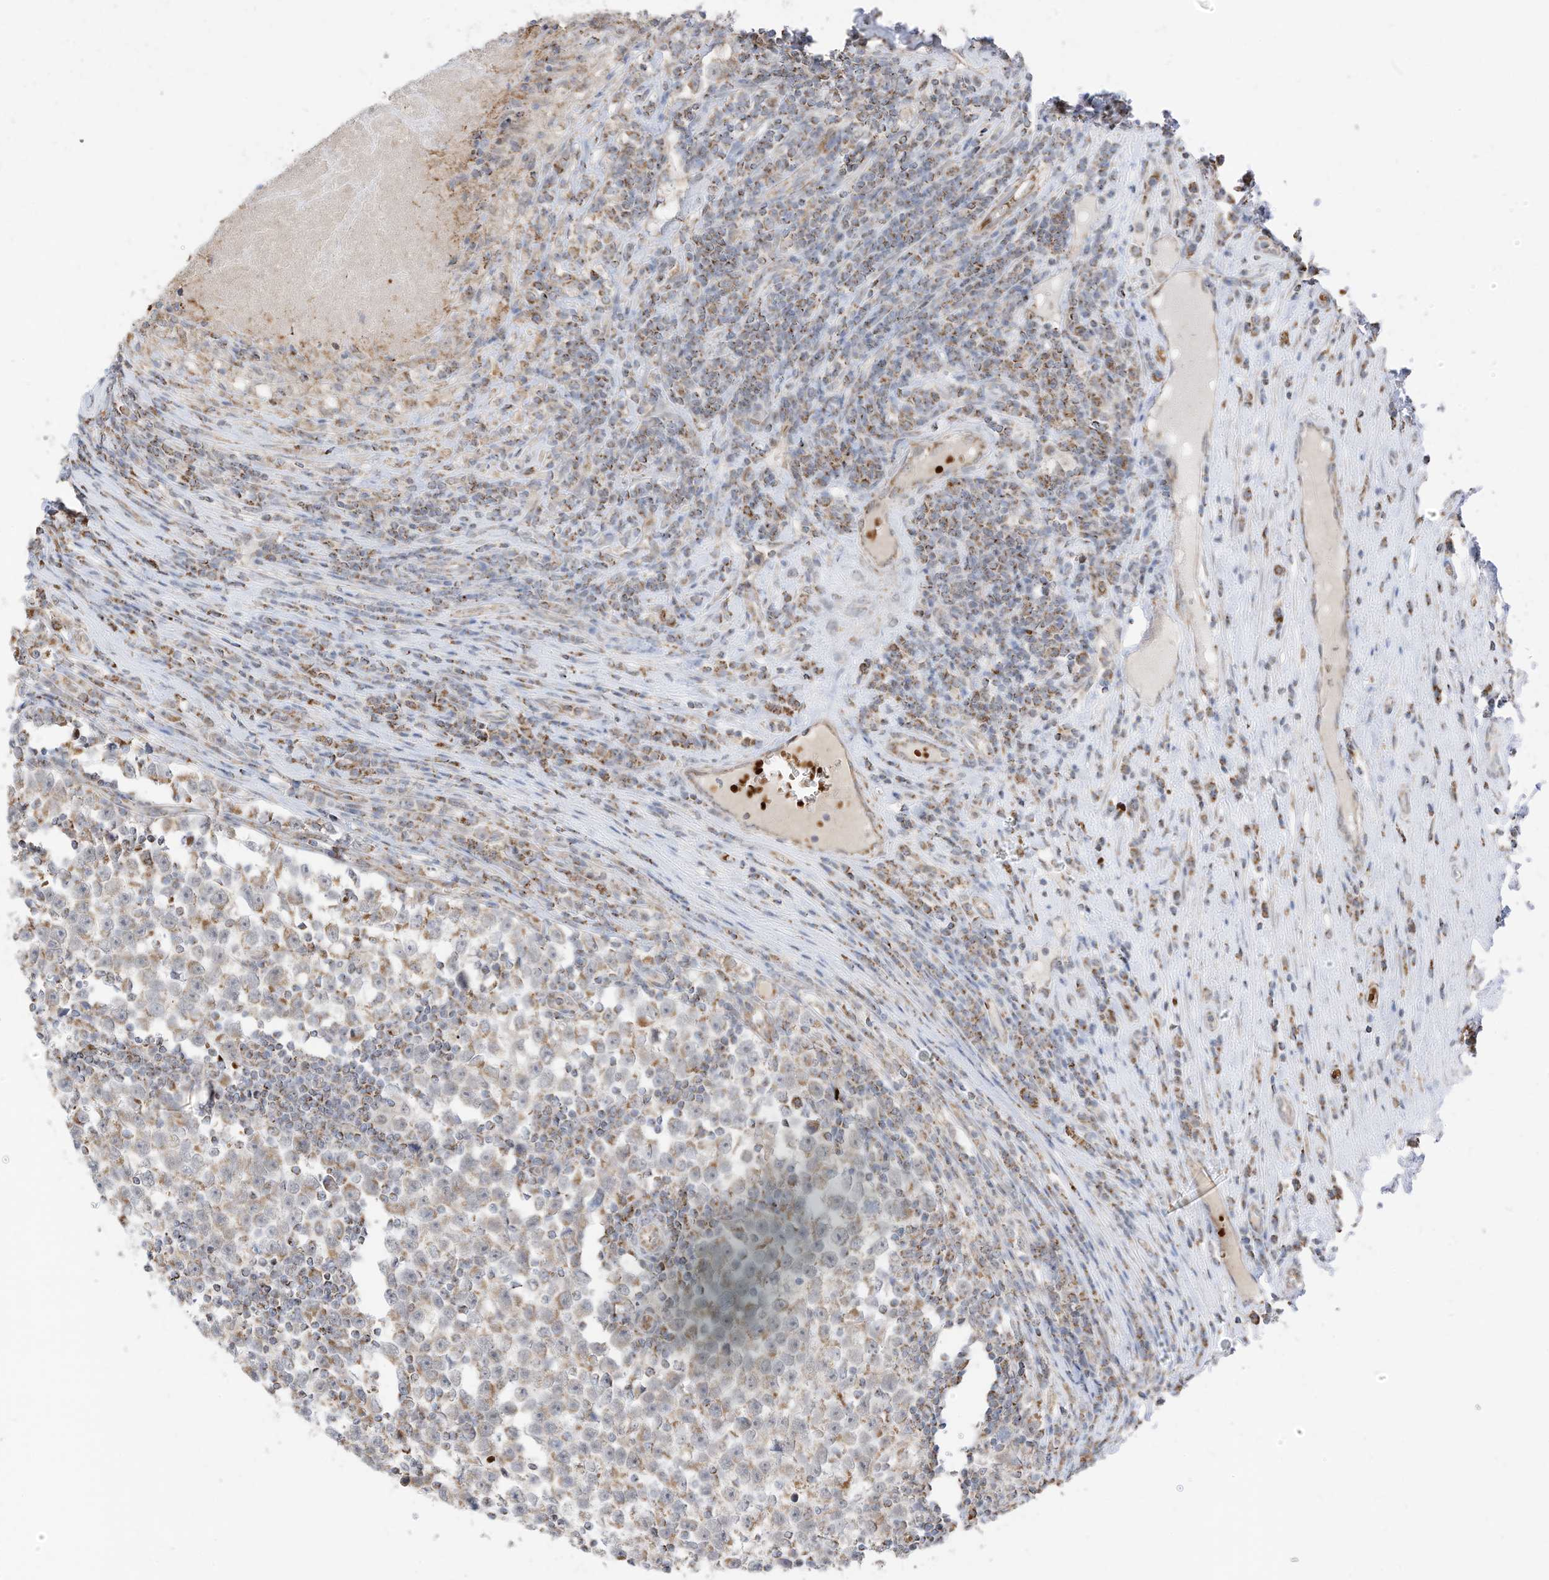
{"staining": {"intensity": "moderate", "quantity": "<25%", "location": "cytoplasmic/membranous"}, "tissue": "testis cancer", "cell_type": "Tumor cells", "image_type": "cancer", "snomed": [{"axis": "morphology", "description": "Normal tissue, NOS"}, {"axis": "morphology", "description": "Seminoma, NOS"}, {"axis": "topography", "description": "Testis"}], "caption": "Human seminoma (testis) stained with a brown dye shows moderate cytoplasmic/membranous positive staining in approximately <25% of tumor cells.", "gene": "MTUS2", "patient": {"sex": "male", "age": 43}}